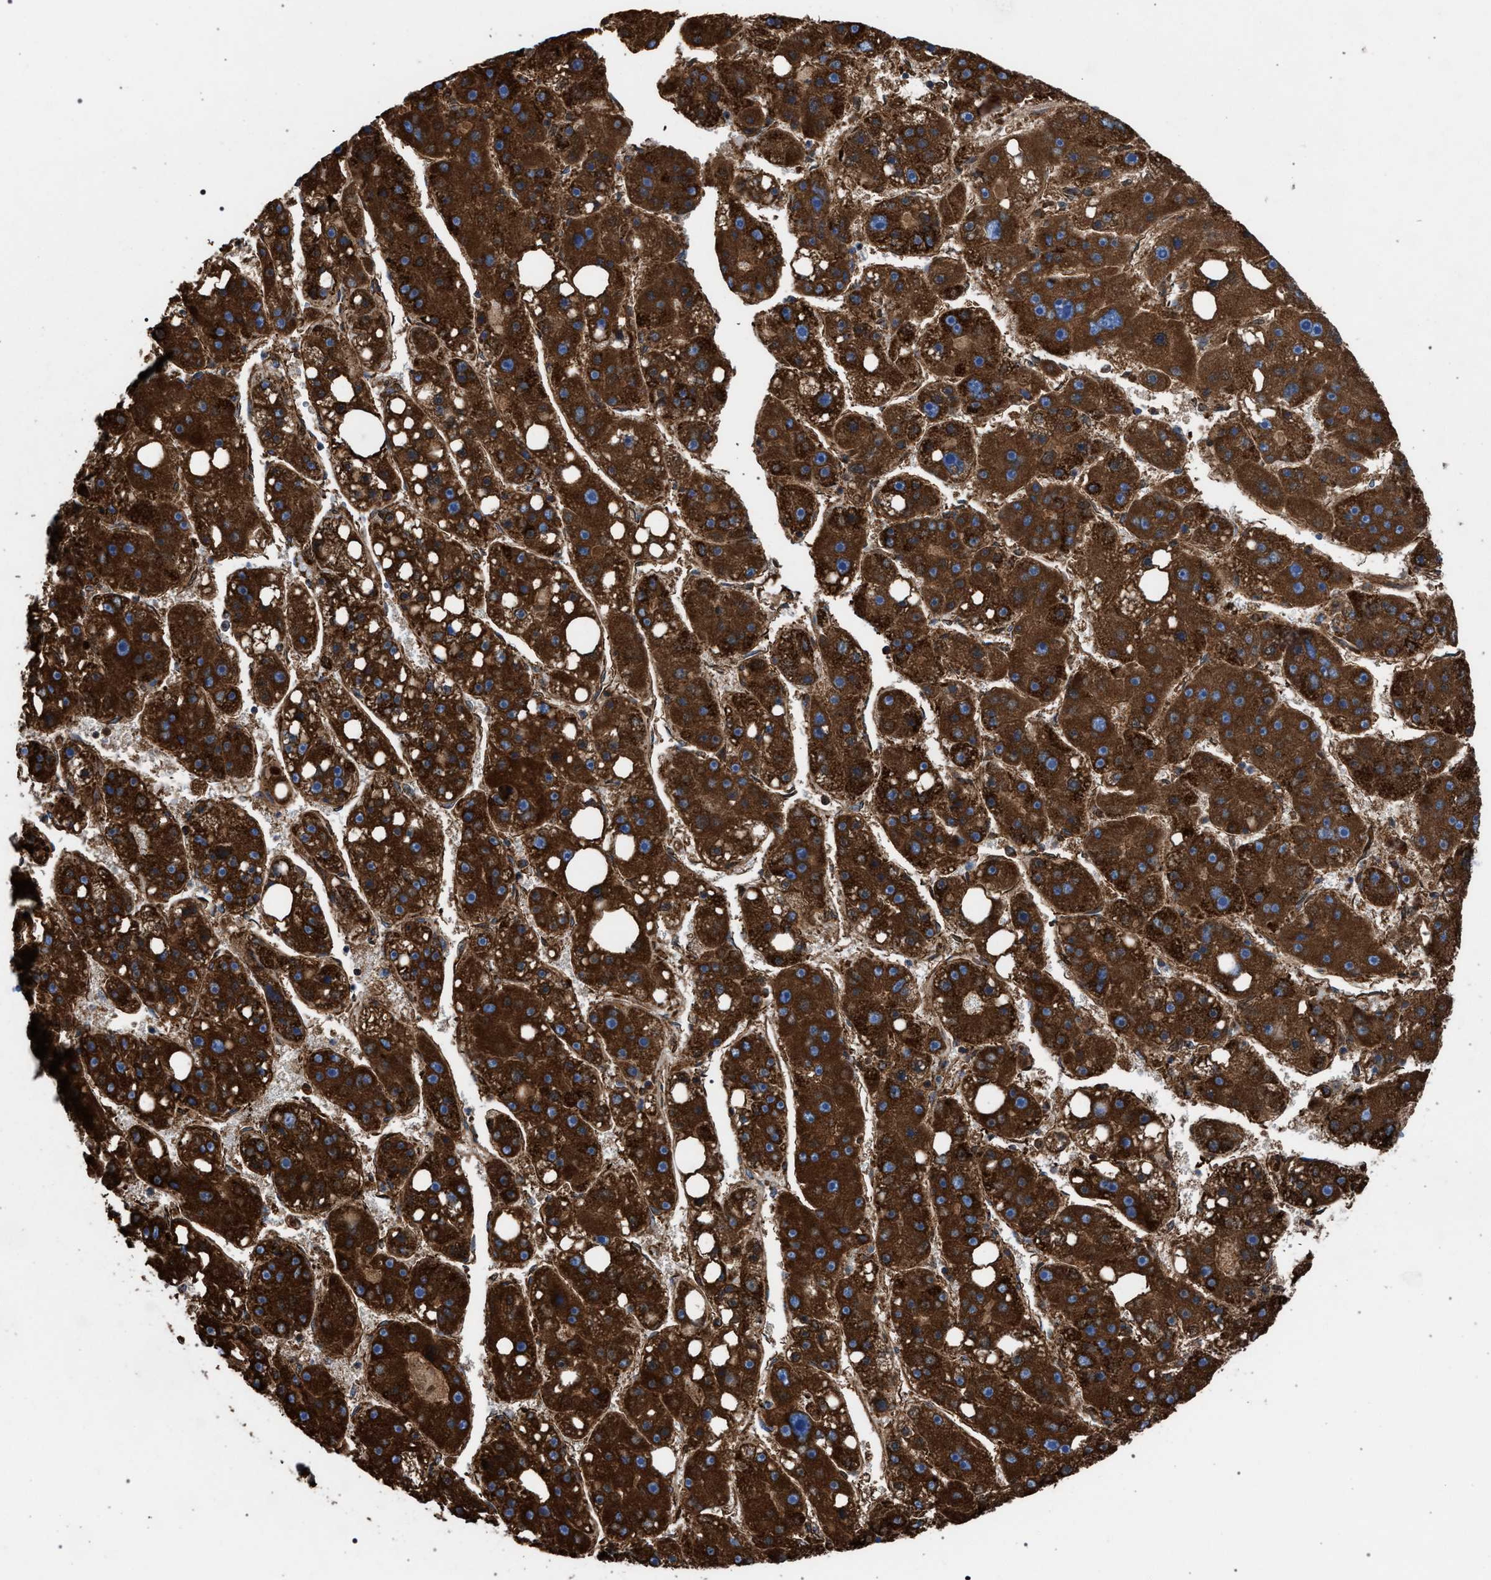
{"staining": {"intensity": "strong", "quantity": ">75%", "location": "cytoplasmic/membranous"}, "tissue": "liver cancer", "cell_type": "Tumor cells", "image_type": "cancer", "snomed": [{"axis": "morphology", "description": "Carcinoma, Hepatocellular, NOS"}, {"axis": "topography", "description": "Liver"}], "caption": "Immunohistochemical staining of human liver cancer reveals high levels of strong cytoplasmic/membranous expression in approximately >75% of tumor cells. (DAB = brown stain, brightfield microscopy at high magnification).", "gene": "VPS13A", "patient": {"sex": "female", "age": 61}}